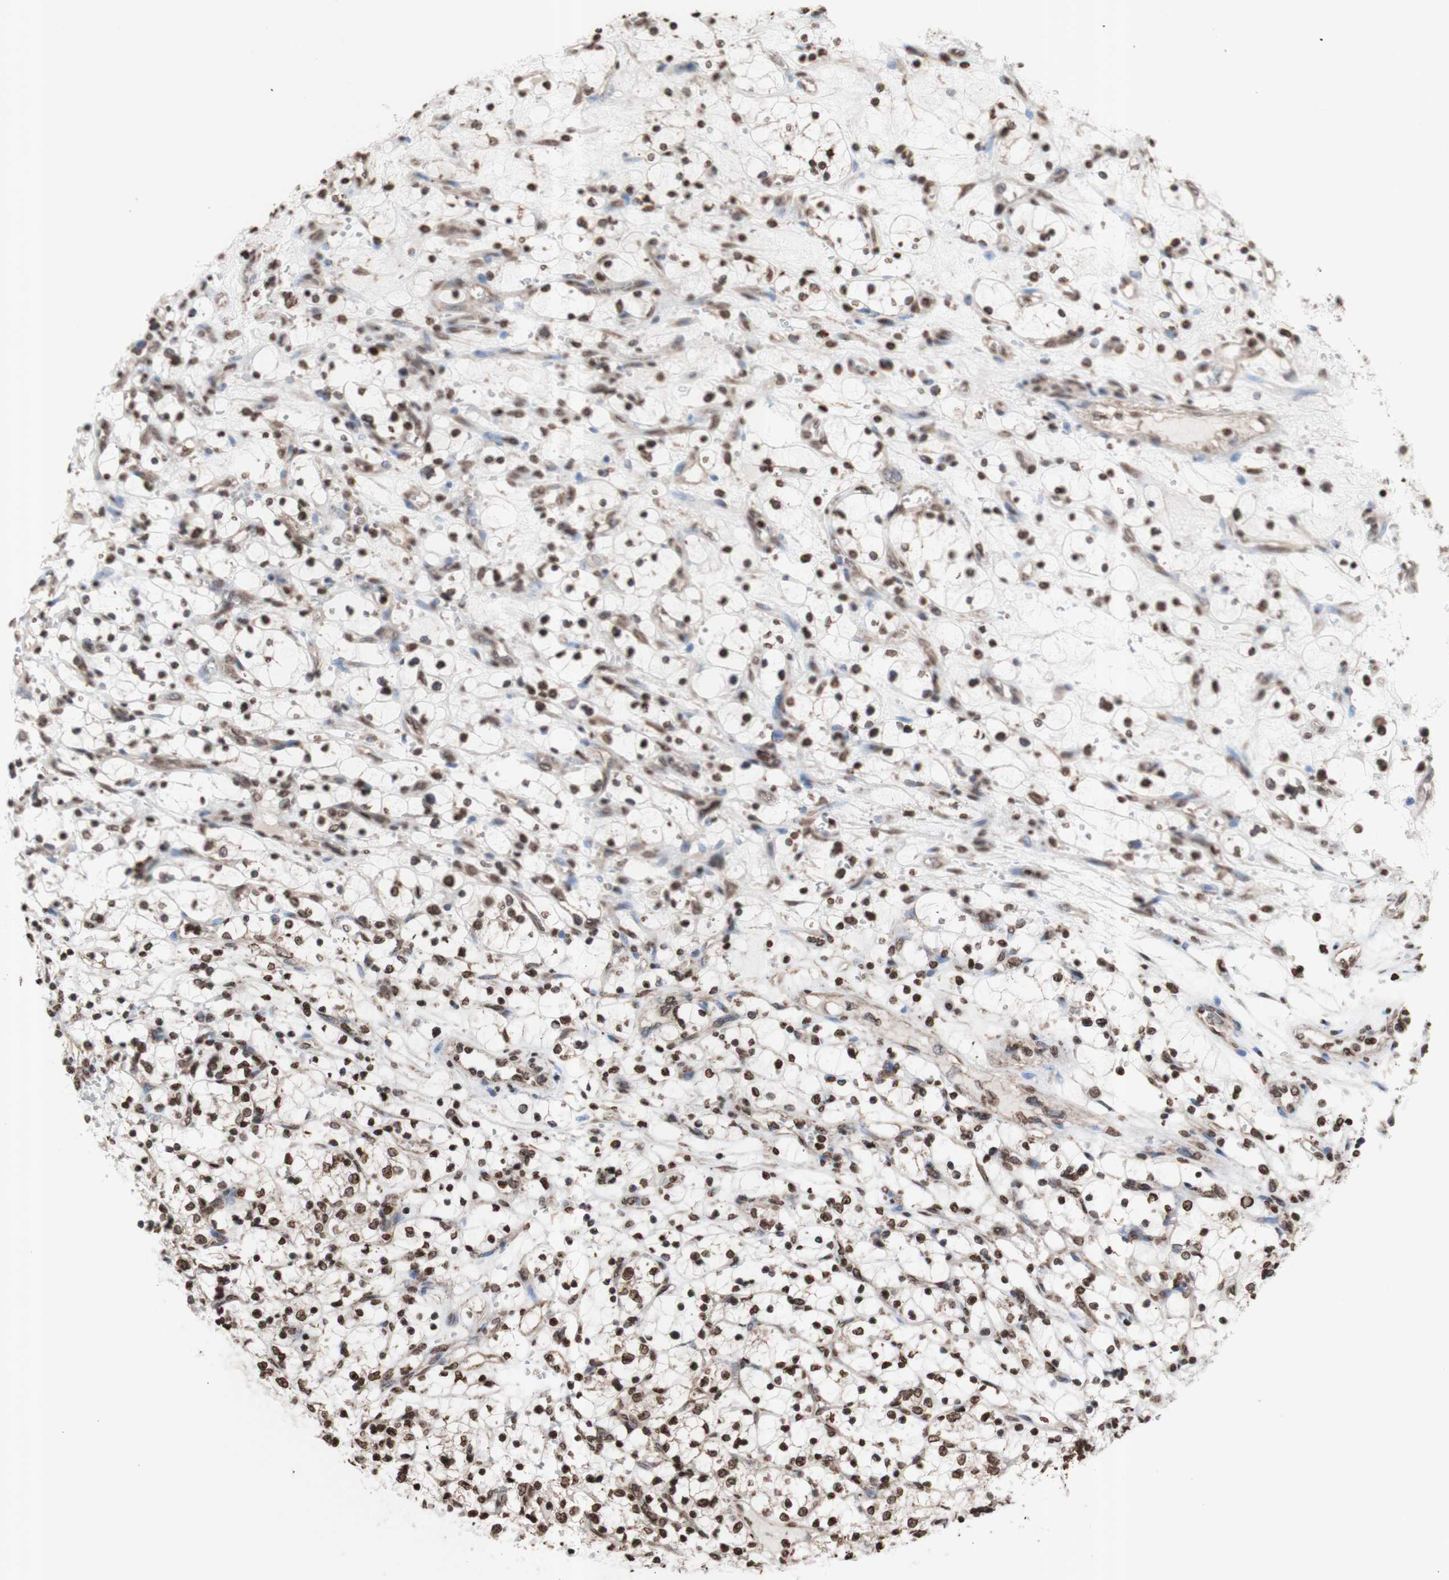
{"staining": {"intensity": "strong", "quantity": ">75%", "location": "nuclear"}, "tissue": "renal cancer", "cell_type": "Tumor cells", "image_type": "cancer", "snomed": [{"axis": "morphology", "description": "Adenocarcinoma, NOS"}, {"axis": "topography", "description": "Kidney"}], "caption": "An immunohistochemistry image of tumor tissue is shown. Protein staining in brown shows strong nuclear positivity in renal cancer within tumor cells.", "gene": "SNAI2", "patient": {"sex": "female", "age": 69}}